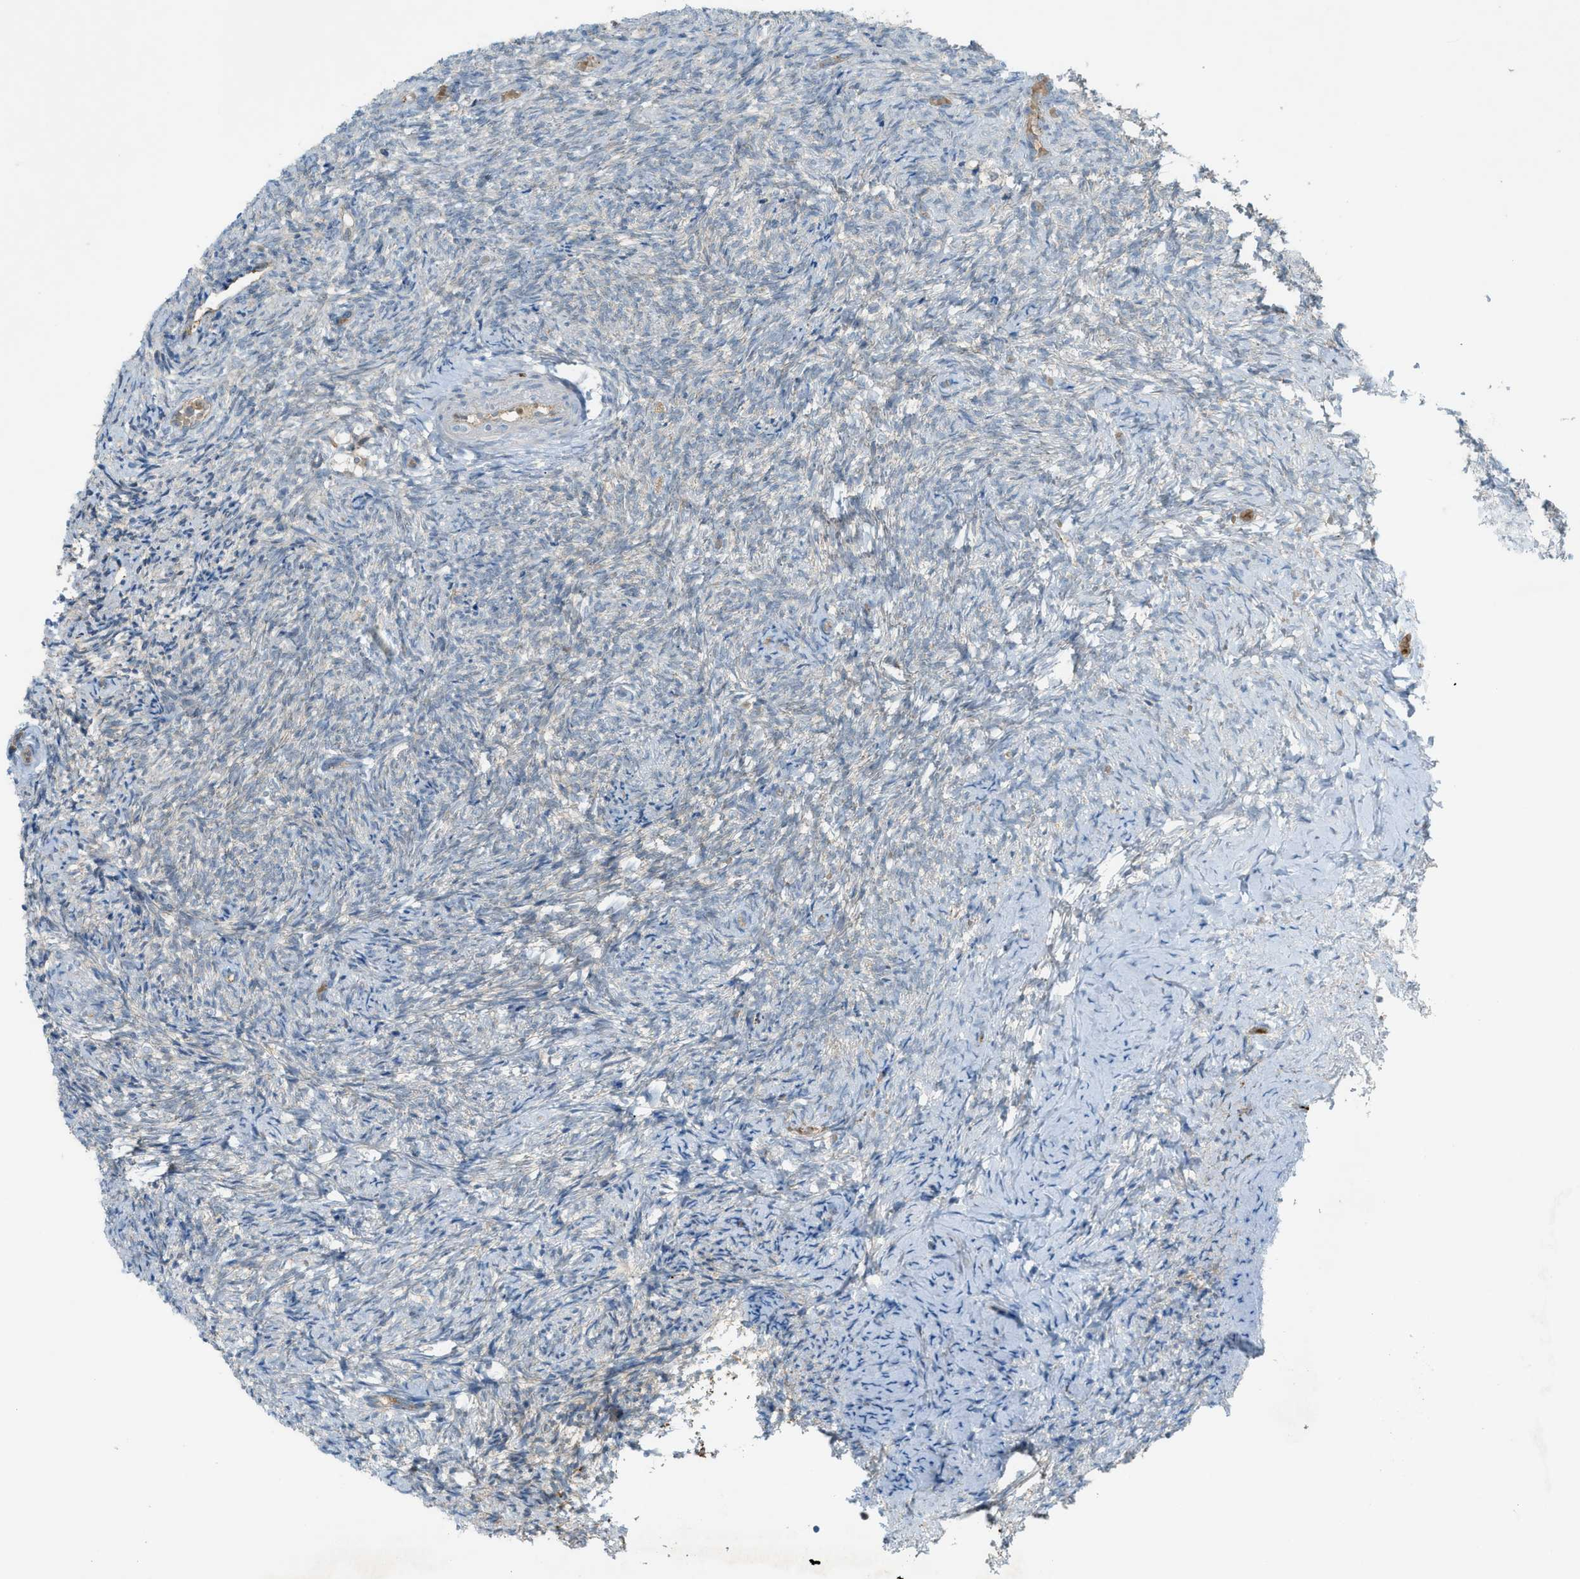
{"staining": {"intensity": "negative", "quantity": "none", "location": "none"}, "tissue": "ovary", "cell_type": "Ovarian stroma cells", "image_type": "normal", "snomed": [{"axis": "morphology", "description": "Normal tissue, NOS"}, {"axis": "topography", "description": "Ovary"}], "caption": "A high-resolution photomicrograph shows immunohistochemistry (IHC) staining of normal ovary, which displays no significant expression in ovarian stroma cells.", "gene": "GRK6", "patient": {"sex": "female", "age": 41}}